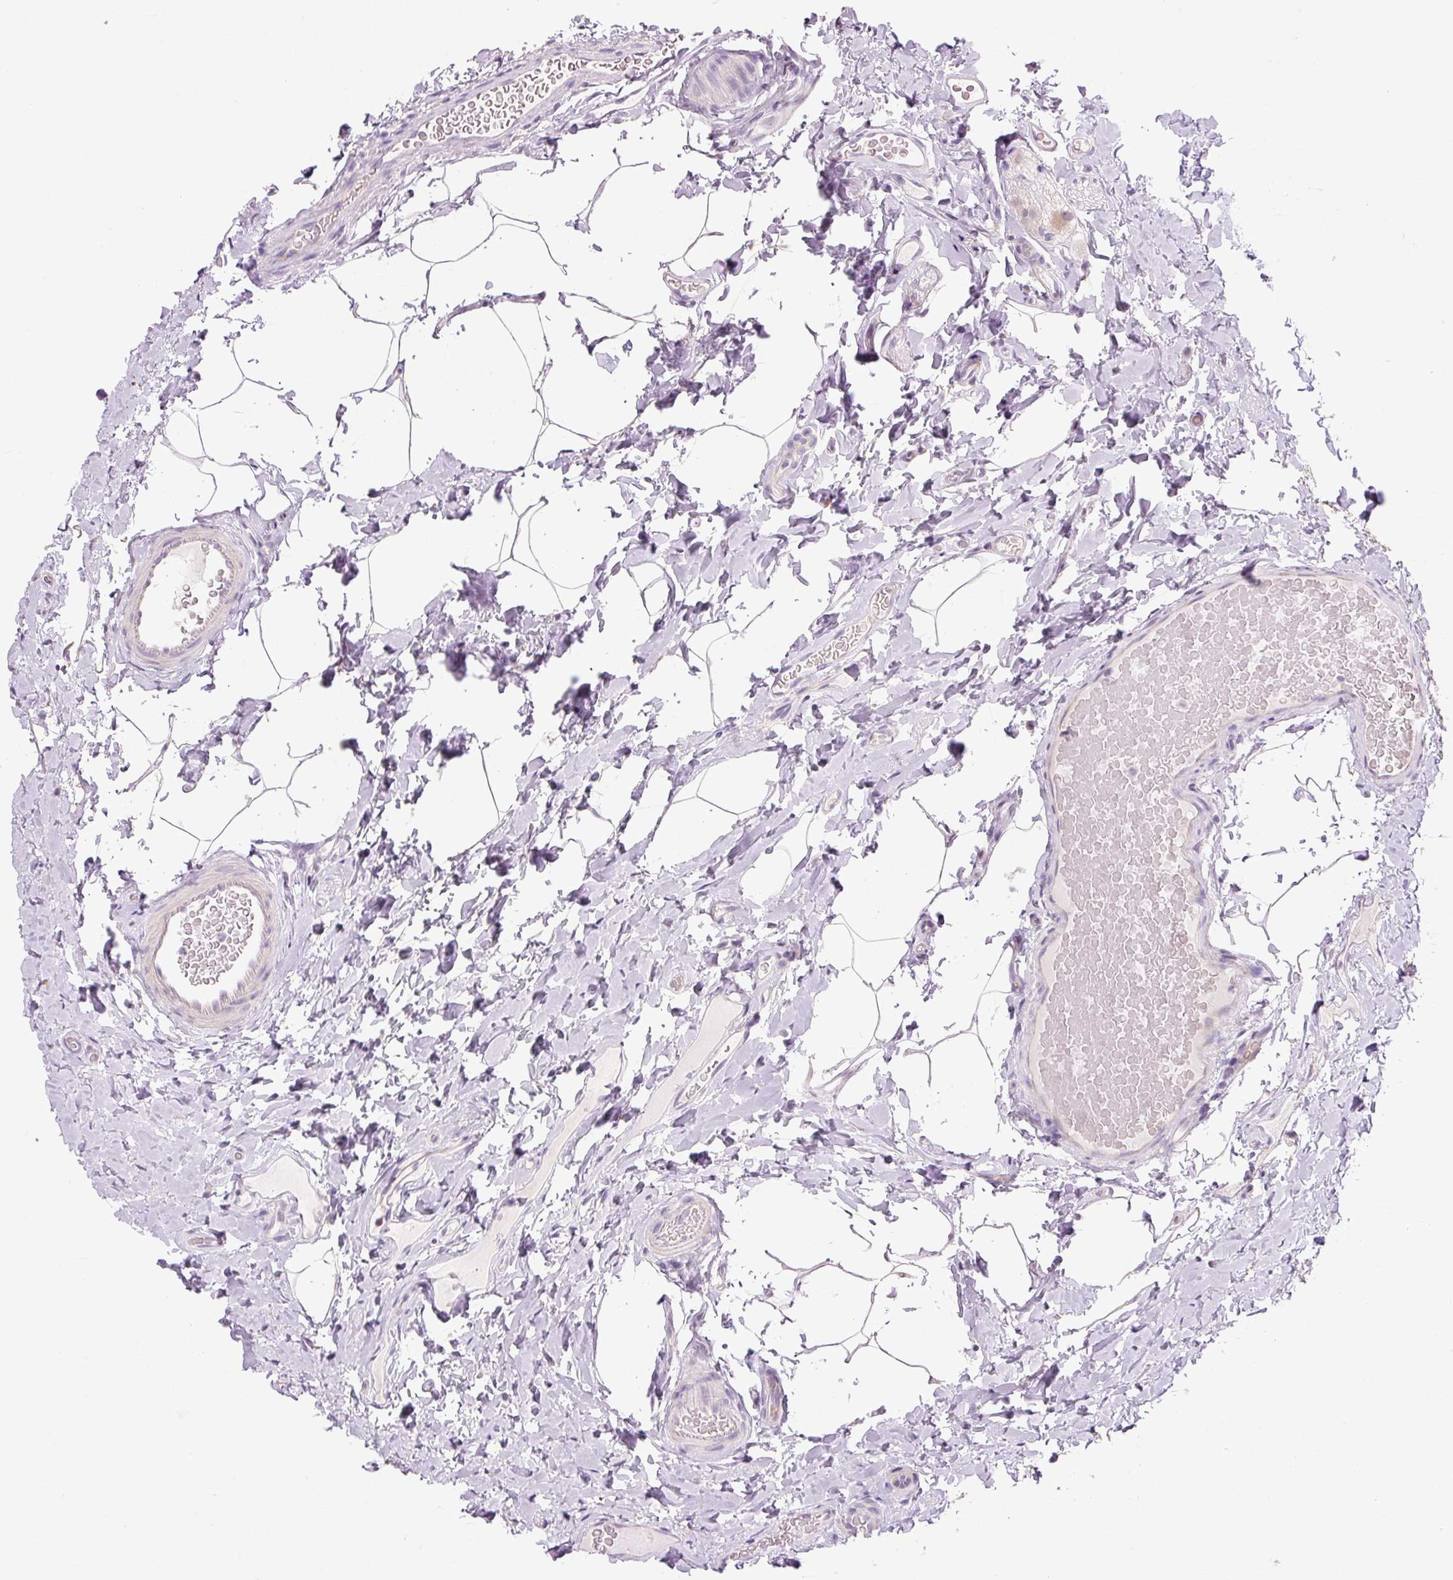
{"staining": {"intensity": "negative", "quantity": "none", "location": "none"}, "tissue": "colon", "cell_type": "Endothelial cells", "image_type": "normal", "snomed": [{"axis": "morphology", "description": "Normal tissue, NOS"}, {"axis": "topography", "description": "Colon"}], "caption": "The photomicrograph demonstrates no staining of endothelial cells in normal colon. (DAB (3,3'-diaminobenzidine) immunohistochemistry (IHC) visualized using brightfield microscopy, high magnification).", "gene": "HAX1", "patient": {"sex": "male", "age": 46}}